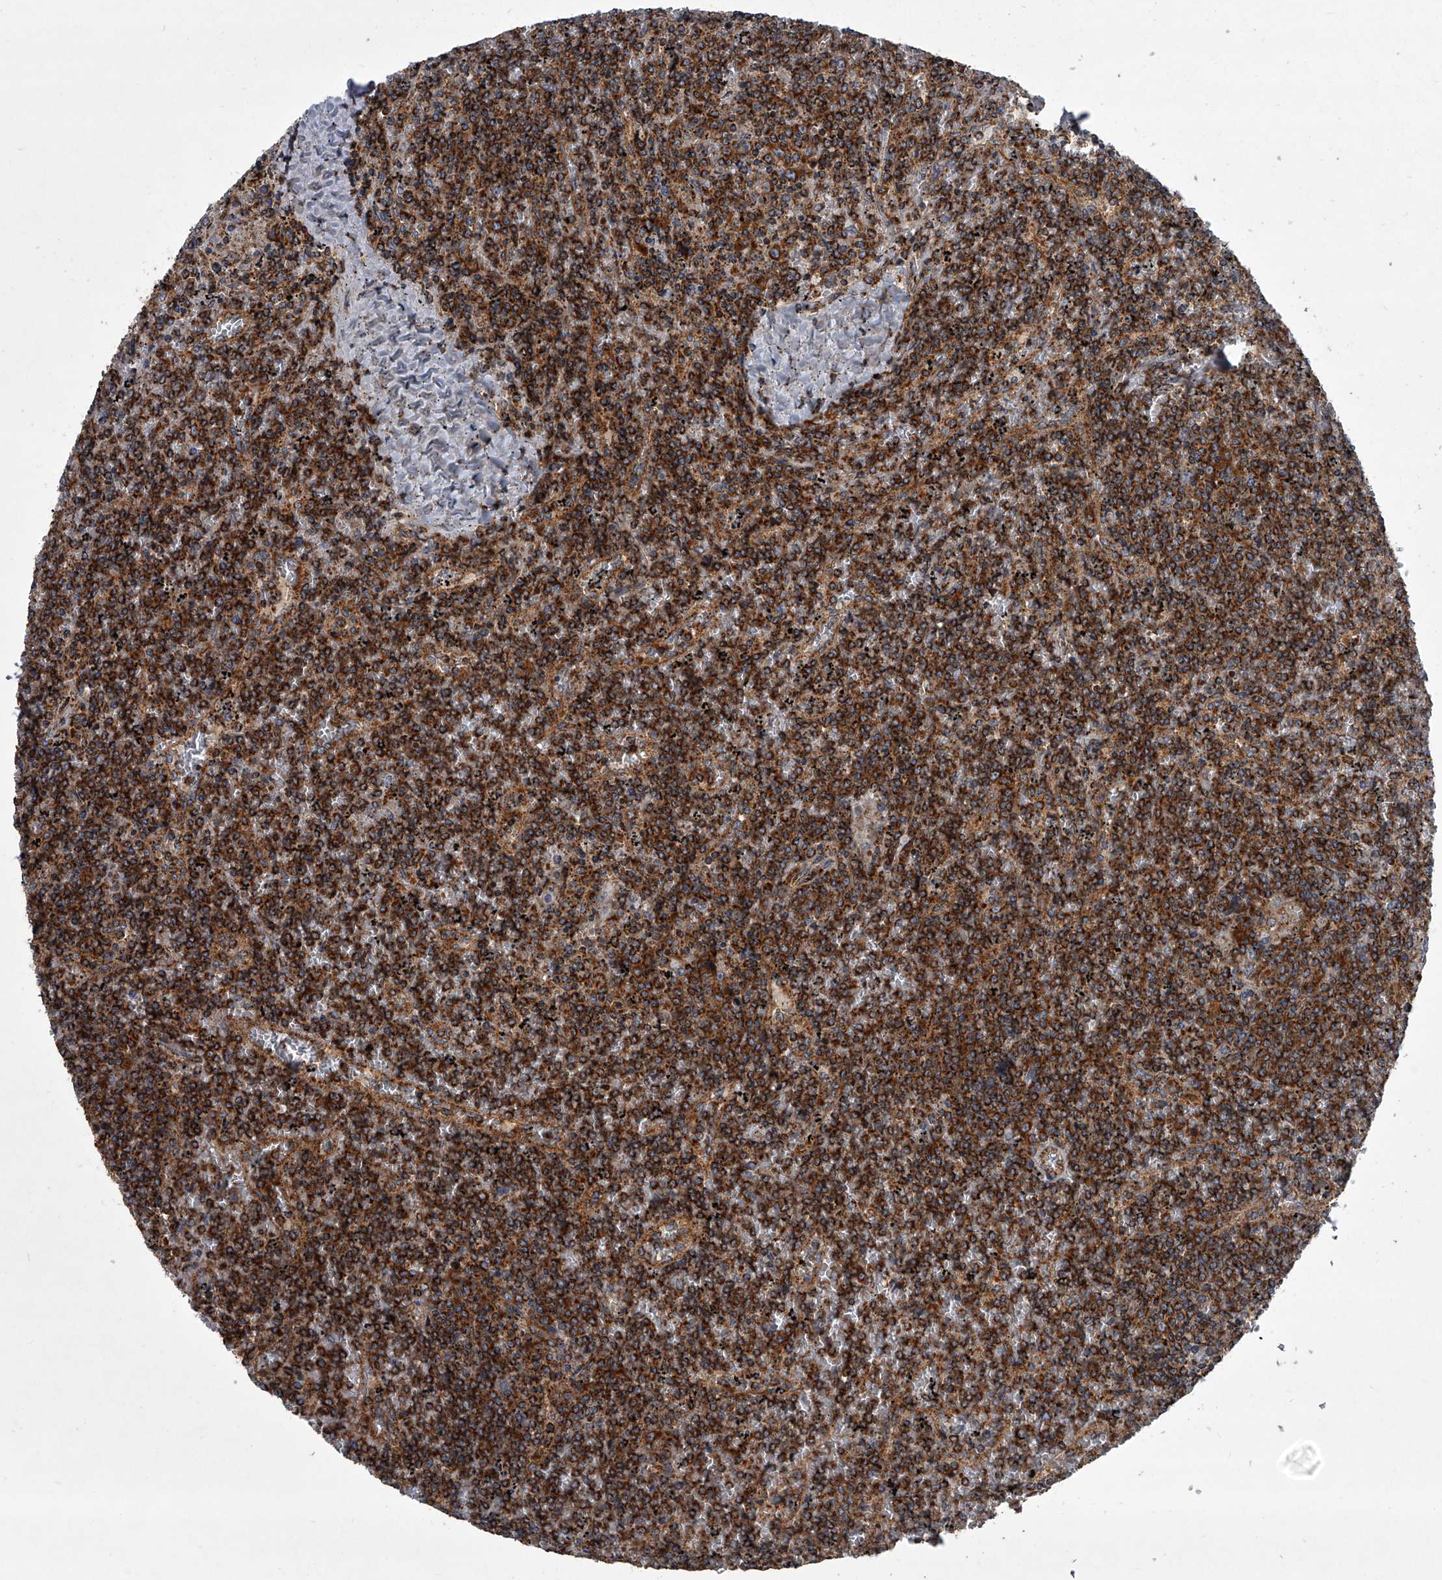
{"staining": {"intensity": "strong", "quantity": ">75%", "location": "cytoplasmic/membranous"}, "tissue": "lymphoma", "cell_type": "Tumor cells", "image_type": "cancer", "snomed": [{"axis": "morphology", "description": "Malignant lymphoma, non-Hodgkin's type, Low grade"}, {"axis": "topography", "description": "Spleen"}], "caption": "Strong cytoplasmic/membranous staining is seen in about >75% of tumor cells in low-grade malignant lymphoma, non-Hodgkin's type. The staining is performed using DAB brown chromogen to label protein expression. The nuclei are counter-stained blue using hematoxylin.", "gene": "ZC3H15", "patient": {"sex": "female", "age": 19}}